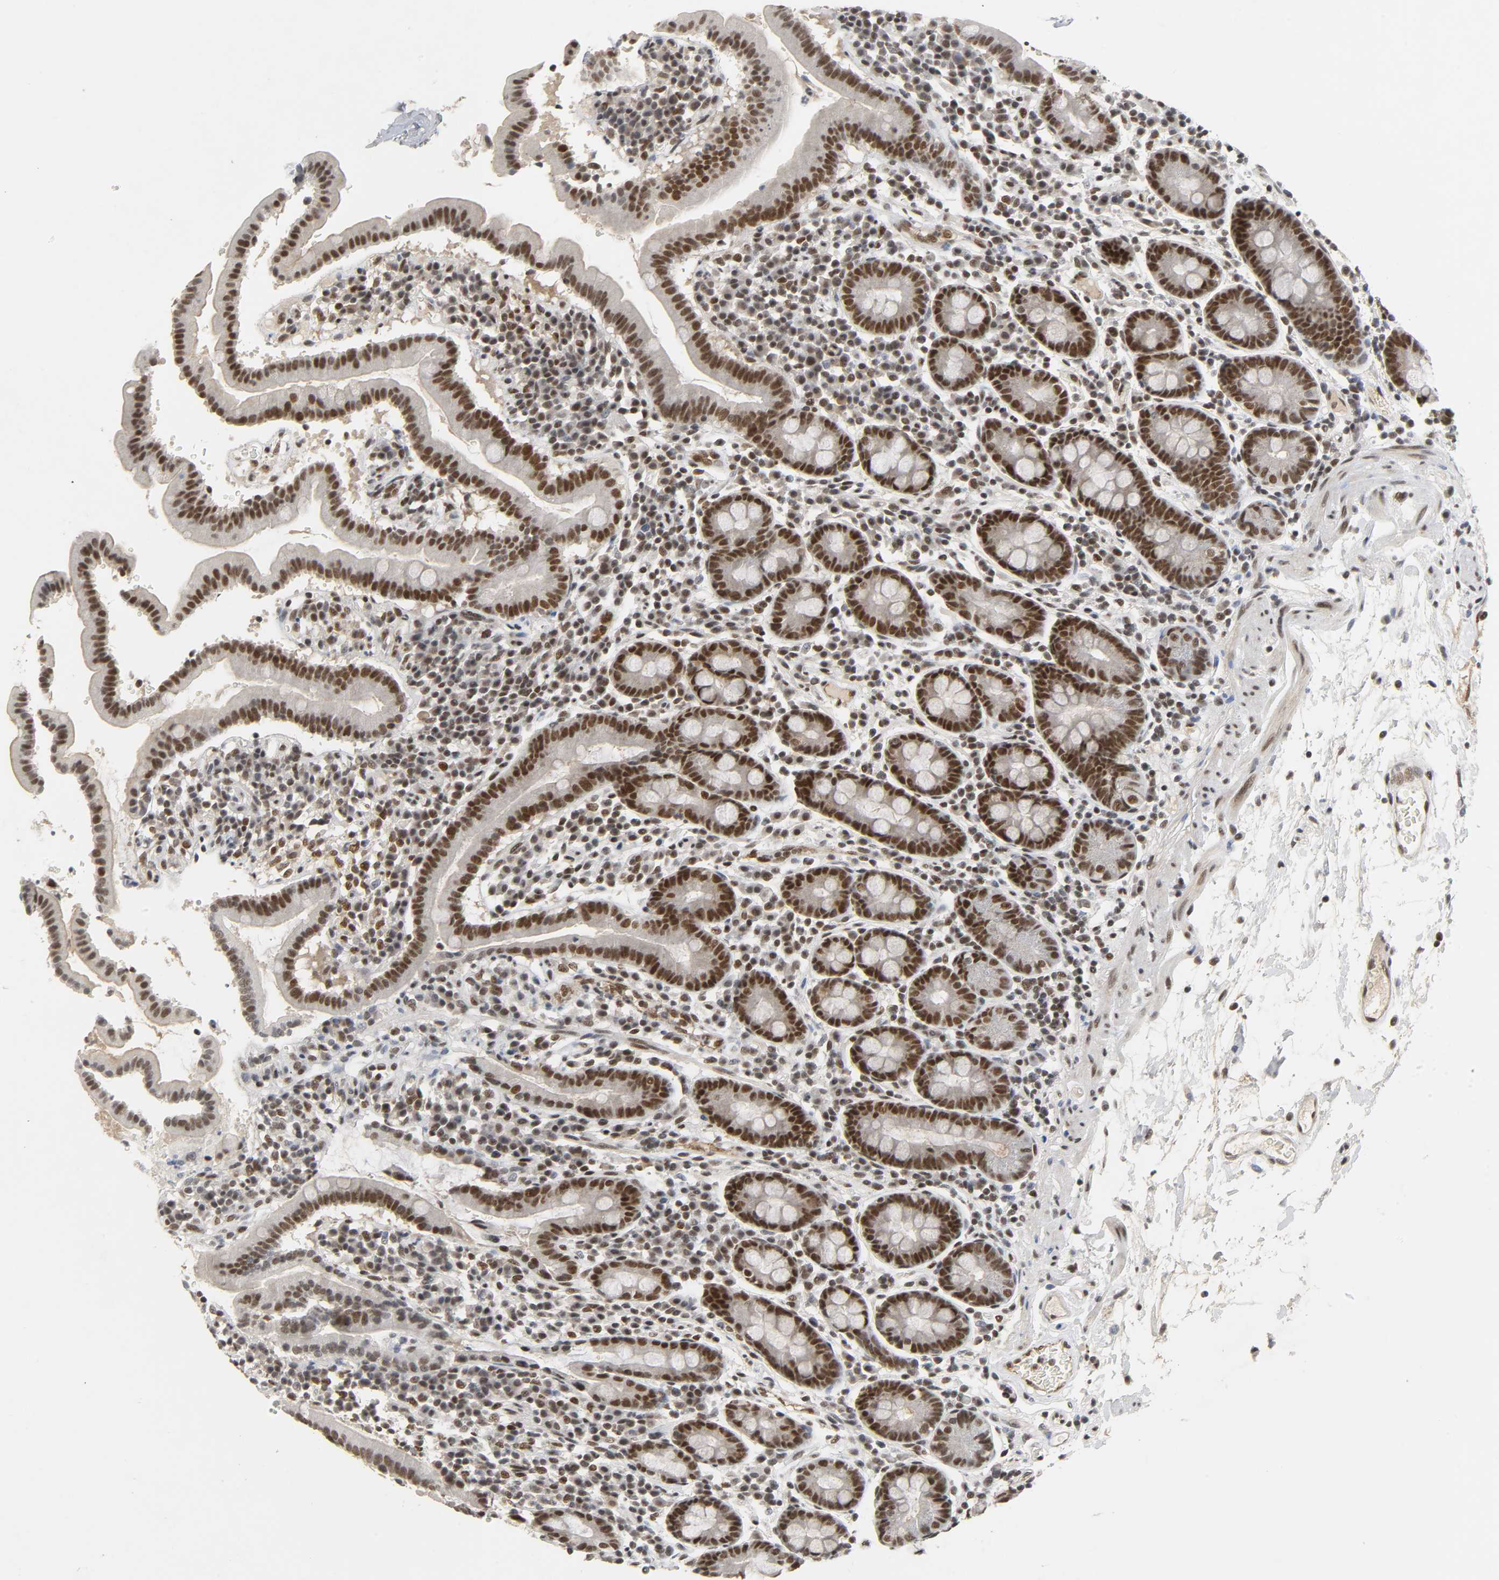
{"staining": {"intensity": "strong", "quantity": ">75%", "location": "nuclear"}, "tissue": "duodenum", "cell_type": "Glandular cells", "image_type": "normal", "snomed": [{"axis": "morphology", "description": "Normal tissue, NOS"}, {"axis": "topography", "description": "Duodenum"}], "caption": "Protein staining shows strong nuclear expression in approximately >75% of glandular cells in unremarkable duodenum. Using DAB (3,3'-diaminobenzidine) (brown) and hematoxylin (blue) stains, captured at high magnification using brightfield microscopy.", "gene": "NCOA6", "patient": {"sex": "male", "age": 50}}